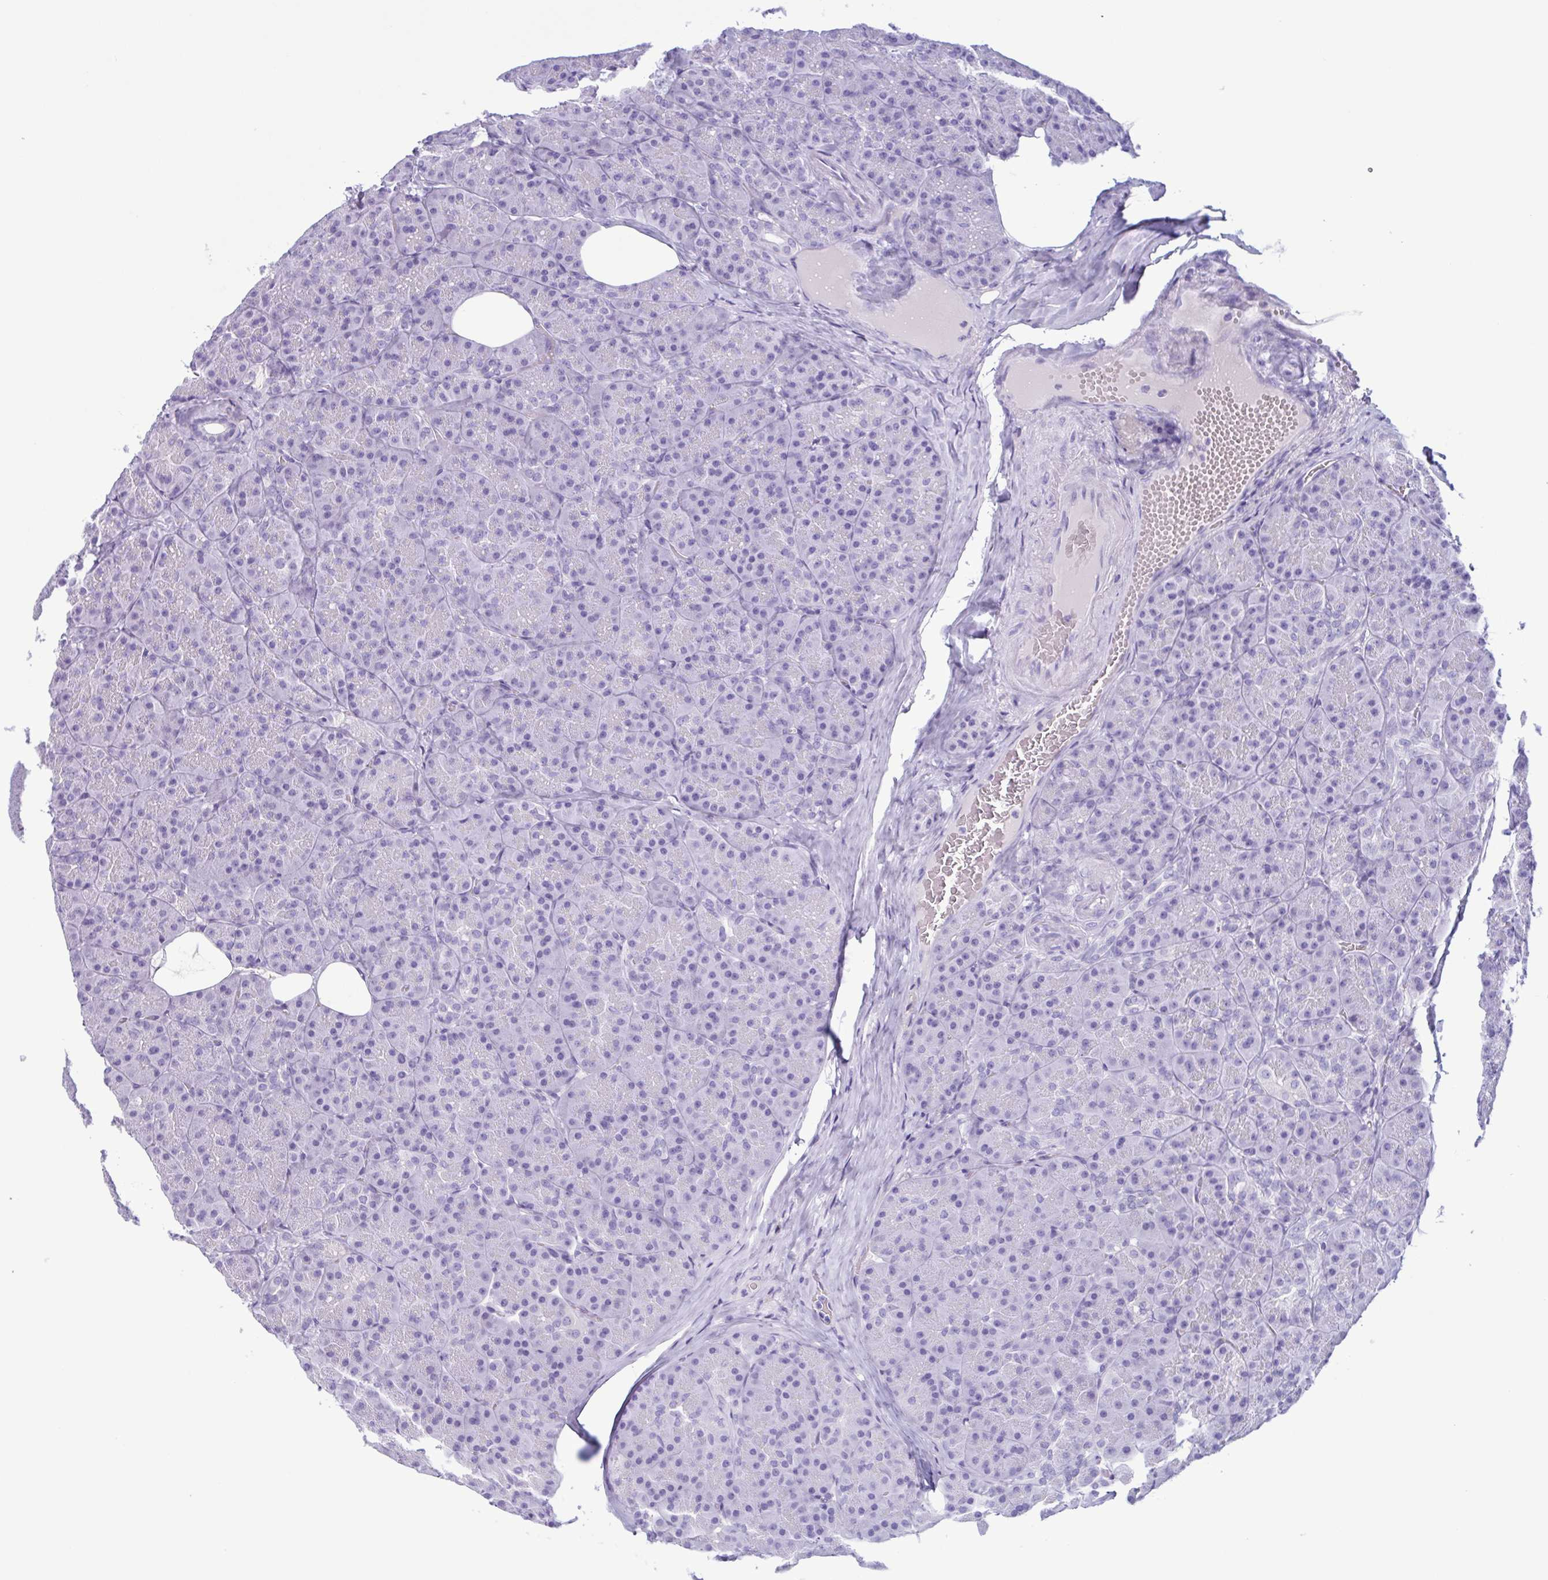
{"staining": {"intensity": "negative", "quantity": "none", "location": "none"}, "tissue": "pancreas", "cell_type": "Exocrine glandular cells", "image_type": "normal", "snomed": [{"axis": "morphology", "description": "Normal tissue, NOS"}, {"axis": "topography", "description": "Pancreas"}], "caption": "An immunohistochemistry (IHC) photomicrograph of benign pancreas is shown. There is no staining in exocrine glandular cells of pancreas. (DAB (3,3'-diaminobenzidine) immunohistochemistry visualized using brightfield microscopy, high magnification).", "gene": "LTF", "patient": {"sex": "male", "age": 57}}